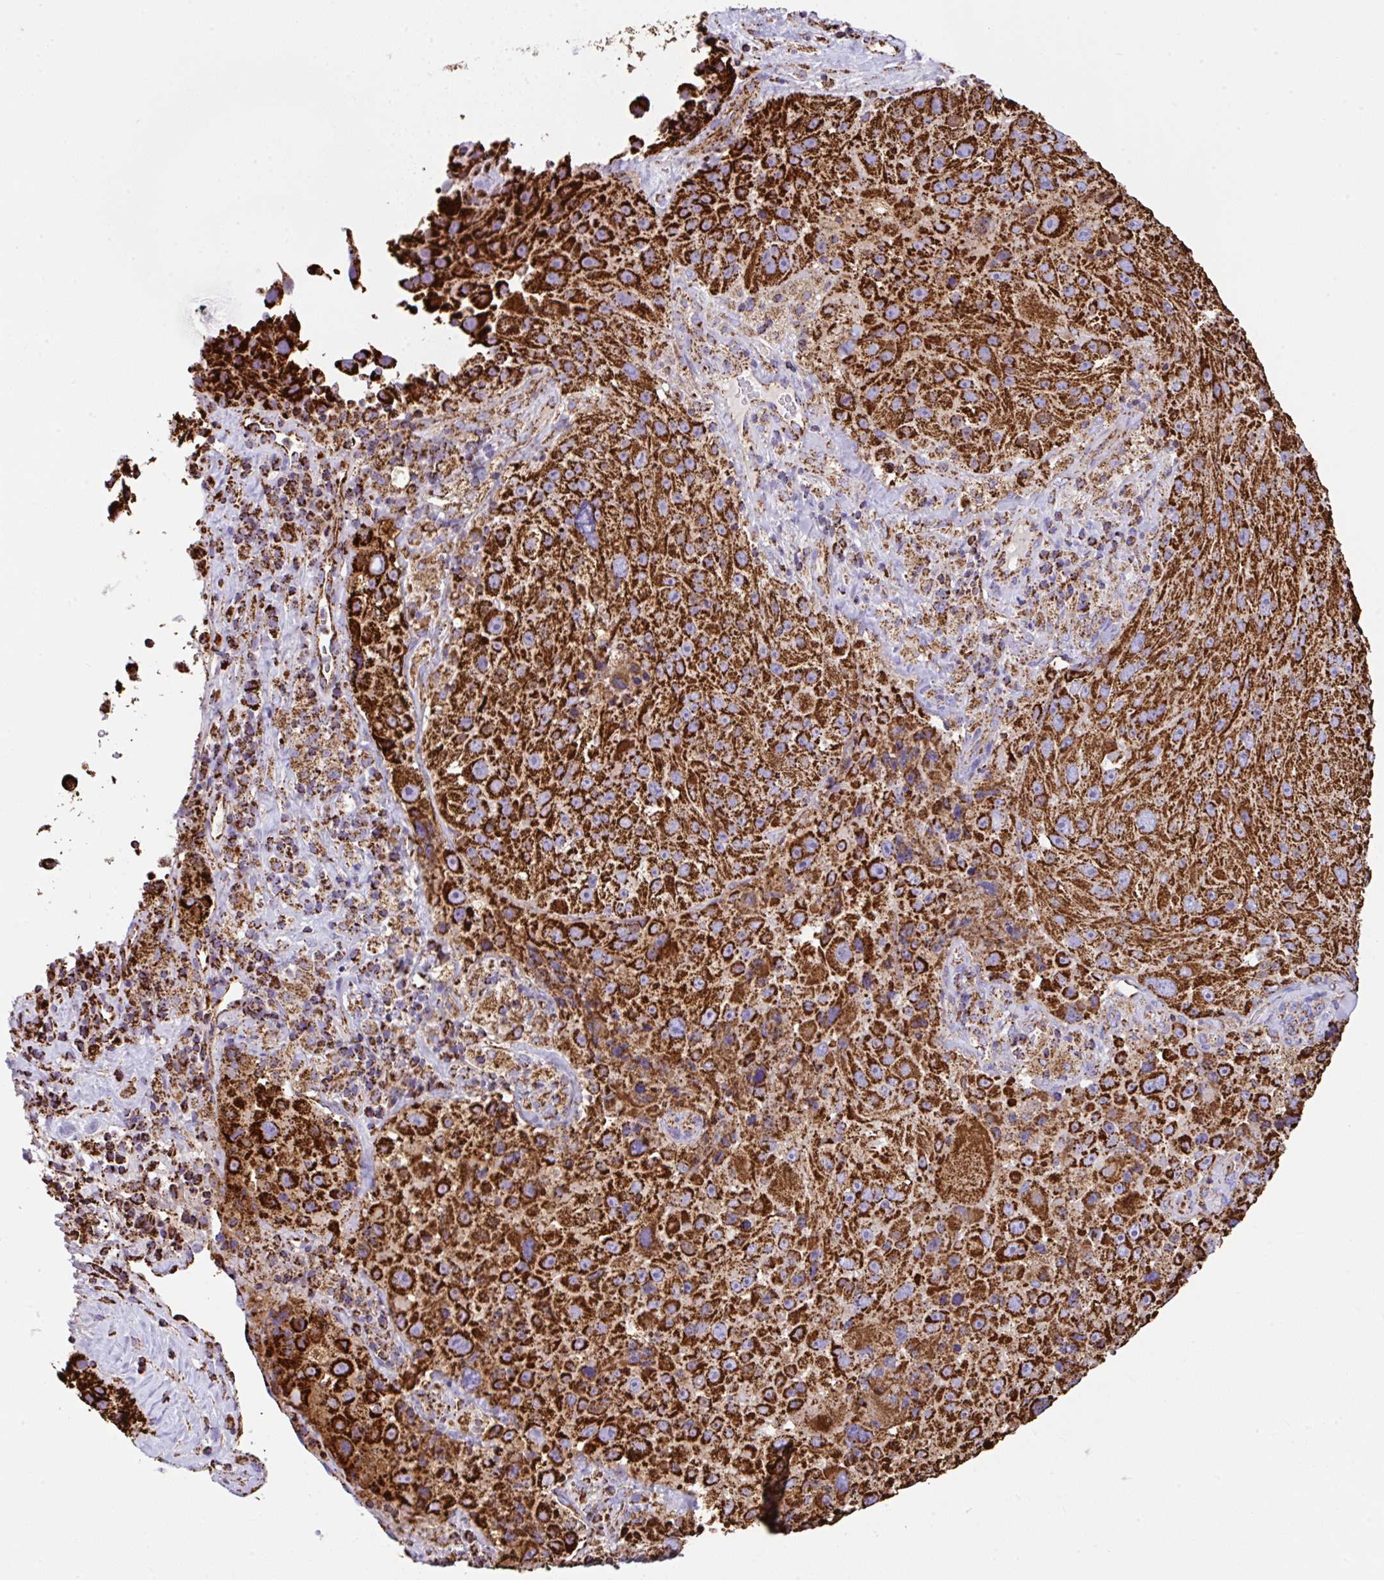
{"staining": {"intensity": "strong", "quantity": ">75%", "location": "cytoplasmic/membranous"}, "tissue": "melanoma", "cell_type": "Tumor cells", "image_type": "cancer", "snomed": [{"axis": "morphology", "description": "Malignant melanoma, Metastatic site"}, {"axis": "topography", "description": "Lymph node"}], "caption": "Tumor cells exhibit high levels of strong cytoplasmic/membranous staining in approximately >75% of cells in human melanoma. (brown staining indicates protein expression, while blue staining denotes nuclei).", "gene": "ANKRD33B", "patient": {"sex": "male", "age": 62}}